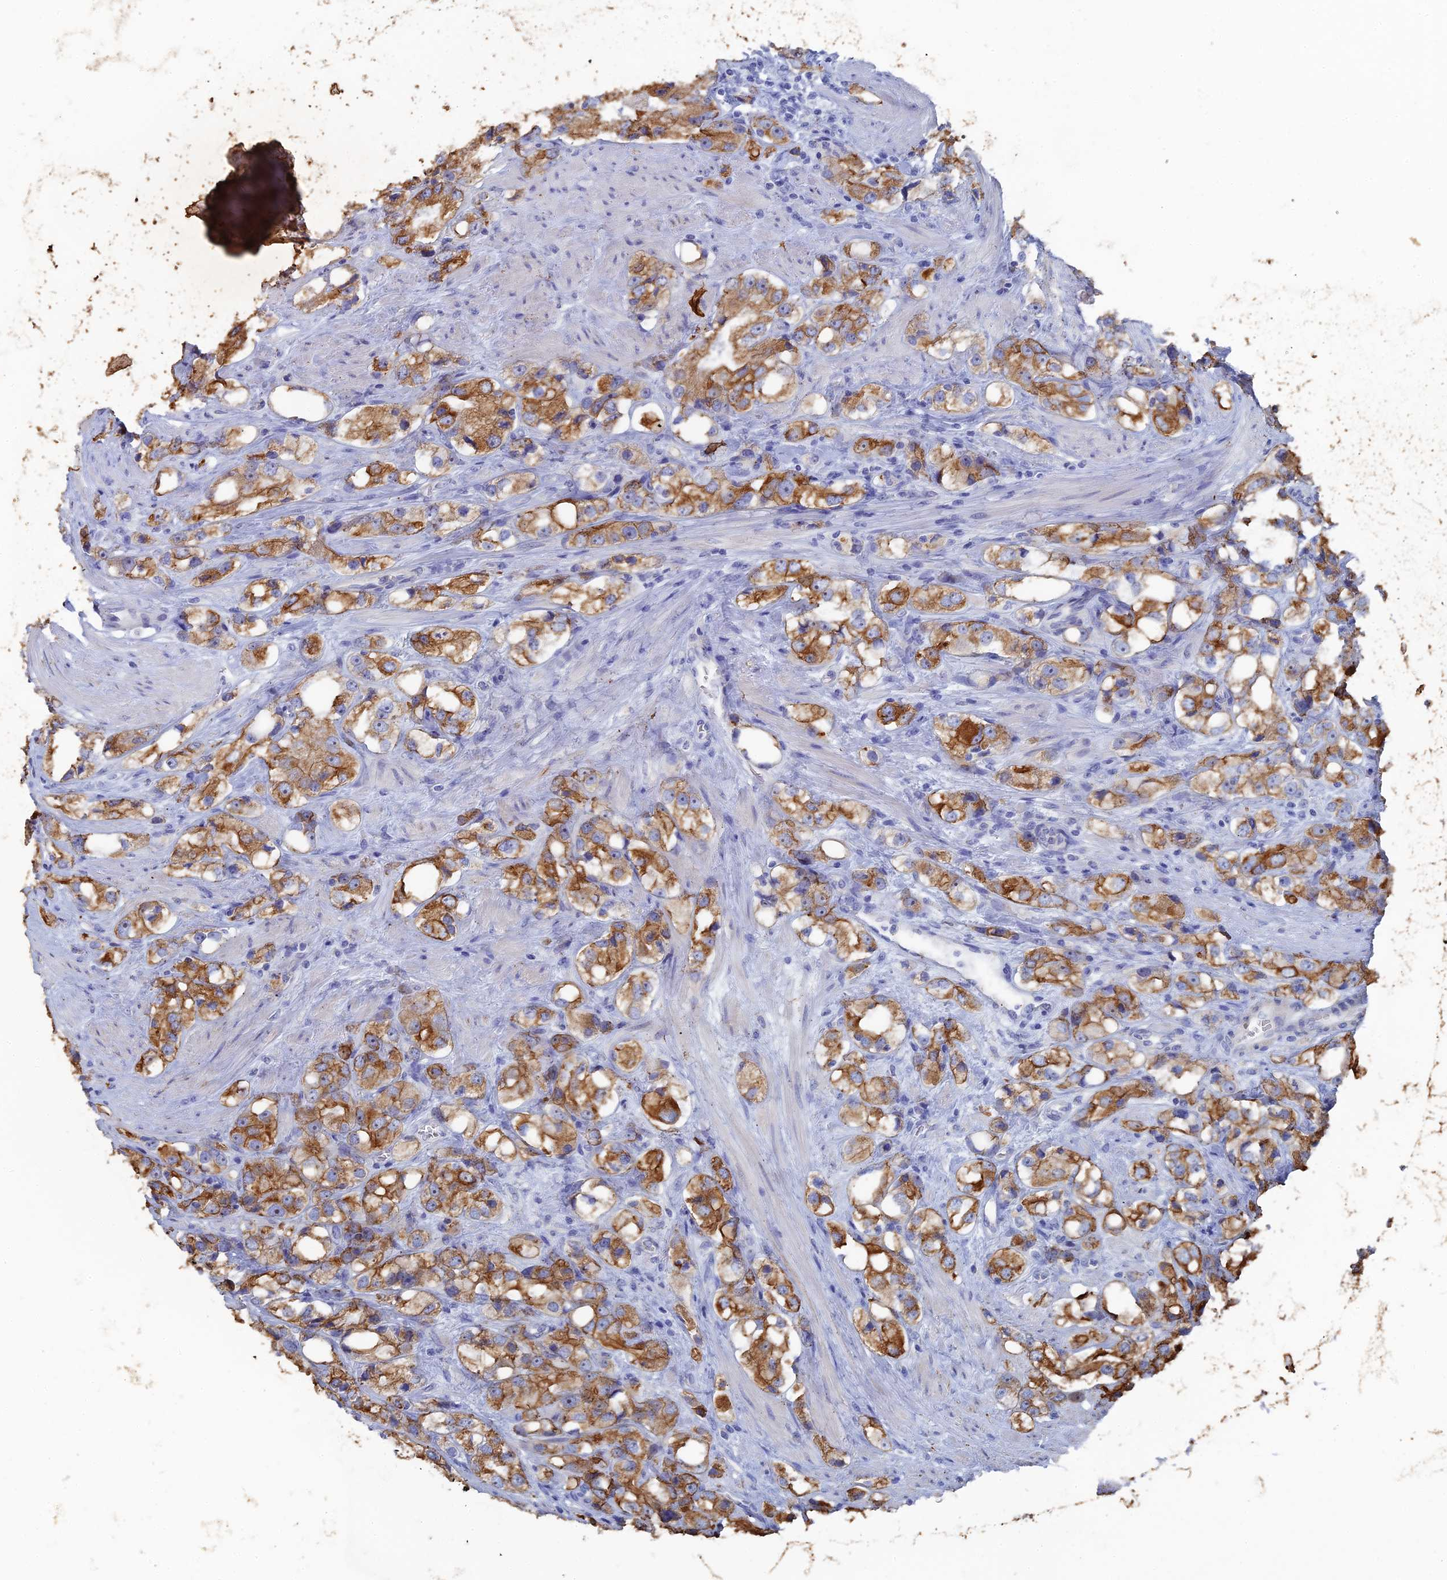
{"staining": {"intensity": "strong", "quantity": ">75%", "location": "cytoplasmic/membranous"}, "tissue": "prostate cancer", "cell_type": "Tumor cells", "image_type": "cancer", "snomed": [{"axis": "morphology", "description": "Adenocarcinoma, NOS"}, {"axis": "topography", "description": "Prostate"}], "caption": "This is a histology image of immunohistochemistry staining of adenocarcinoma (prostate), which shows strong positivity in the cytoplasmic/membranous of tumor cells.", "gene": "SRFBP1", "patient": {"sex": "male", "age": 79}}